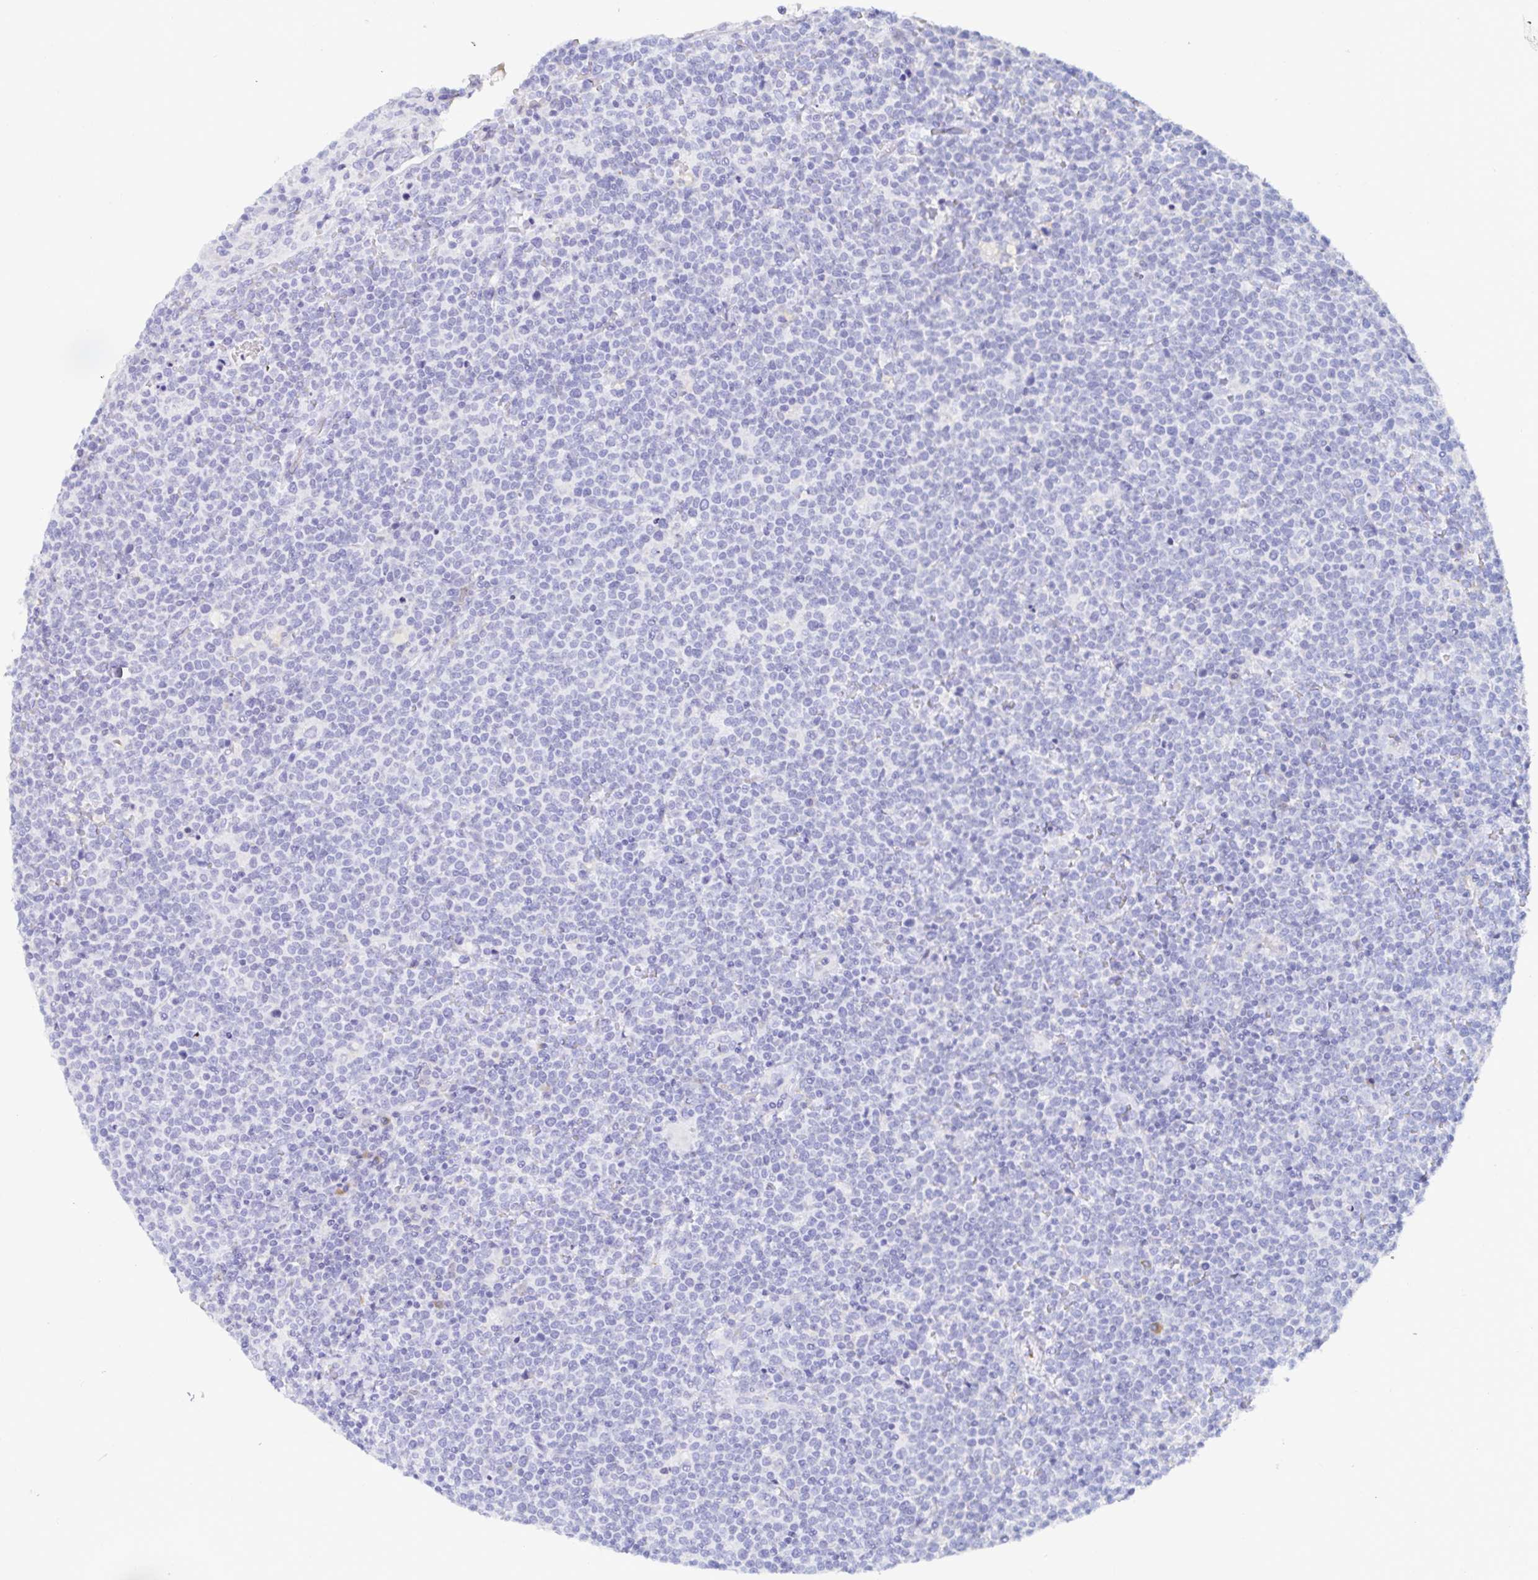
{"staining": {"intensity": "negative", "quantity": "none", "location": "none"}, "tissue": "lymphoma", "cell_type": "Tumor cells", "image_type": "cancer", "snomed": [{"axis": "morphology", "description": "Malignant lymphoma, non-Hodgkin's type, High grade"}, {"axis": "topography", "description": "Lymph node"}], "caption": "Immunohistochemistry of high-grade malignant lymphoma, non-Hodgkin's type exhibits no expression in tumor cells.", "gene": "OR2A4", "patient": {"sex": "male", "age": 61}}